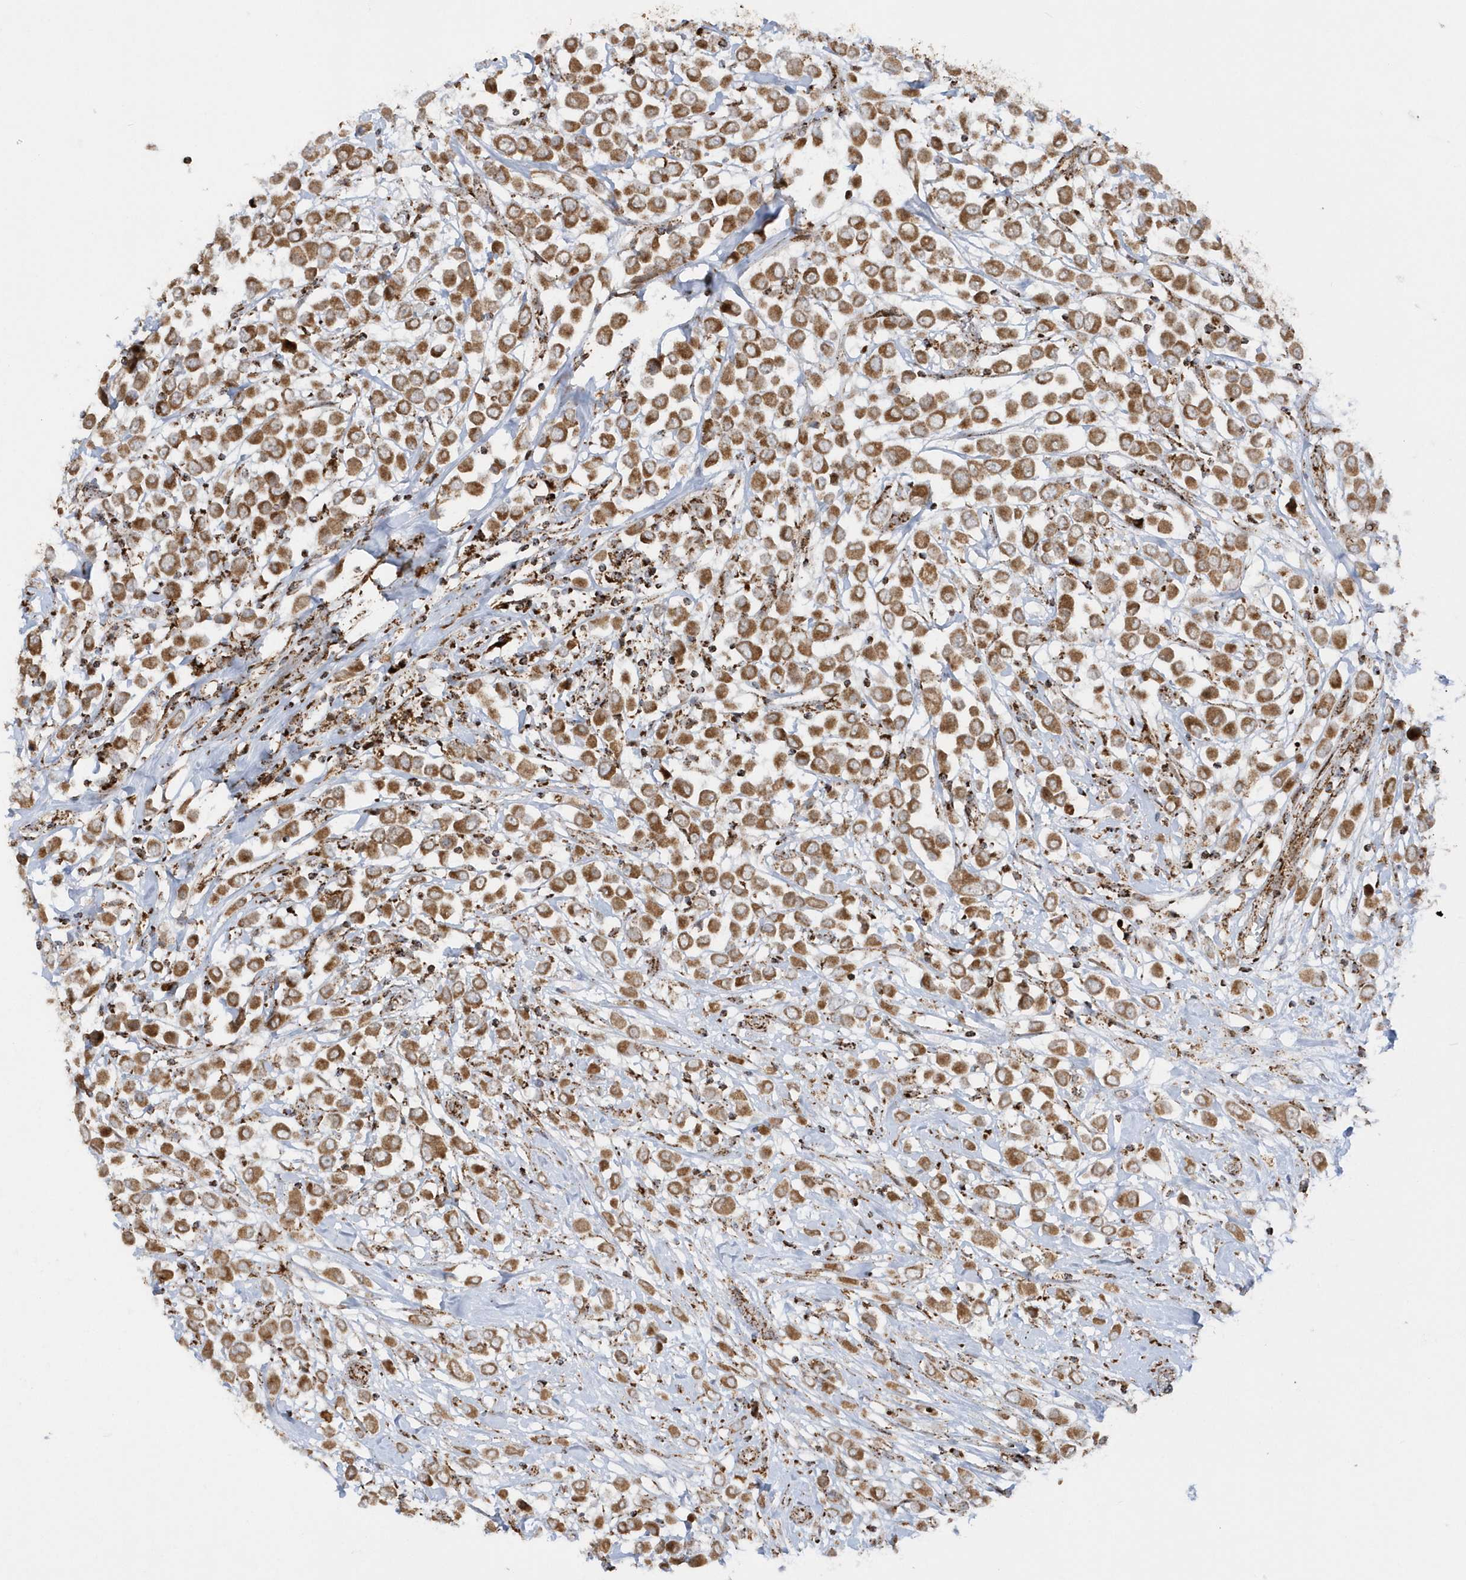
{"staining": {"intensity": "moderate", "quantity": ">75%", "location": "cytoplasmic/membranous"}, "tissue": "breast cancer", "cell_type": "Tumor cells", "image_type": "cancer", "snomed": [{"axis": "morphology", "description": "Duct carcinoma"}, {"axis": "topography", "description": "Breast"}], "caption": "Intraductal carcinoma (breast) stained with DAB (3,3'-diaminobenzidine) immunohistochemistry exhibits medium levels of moderate cytoplasmic/membranous positivity in about >75% of tumor cells.", "gene": "CRY2", "patient": {"sex": "female", "age": 61}}